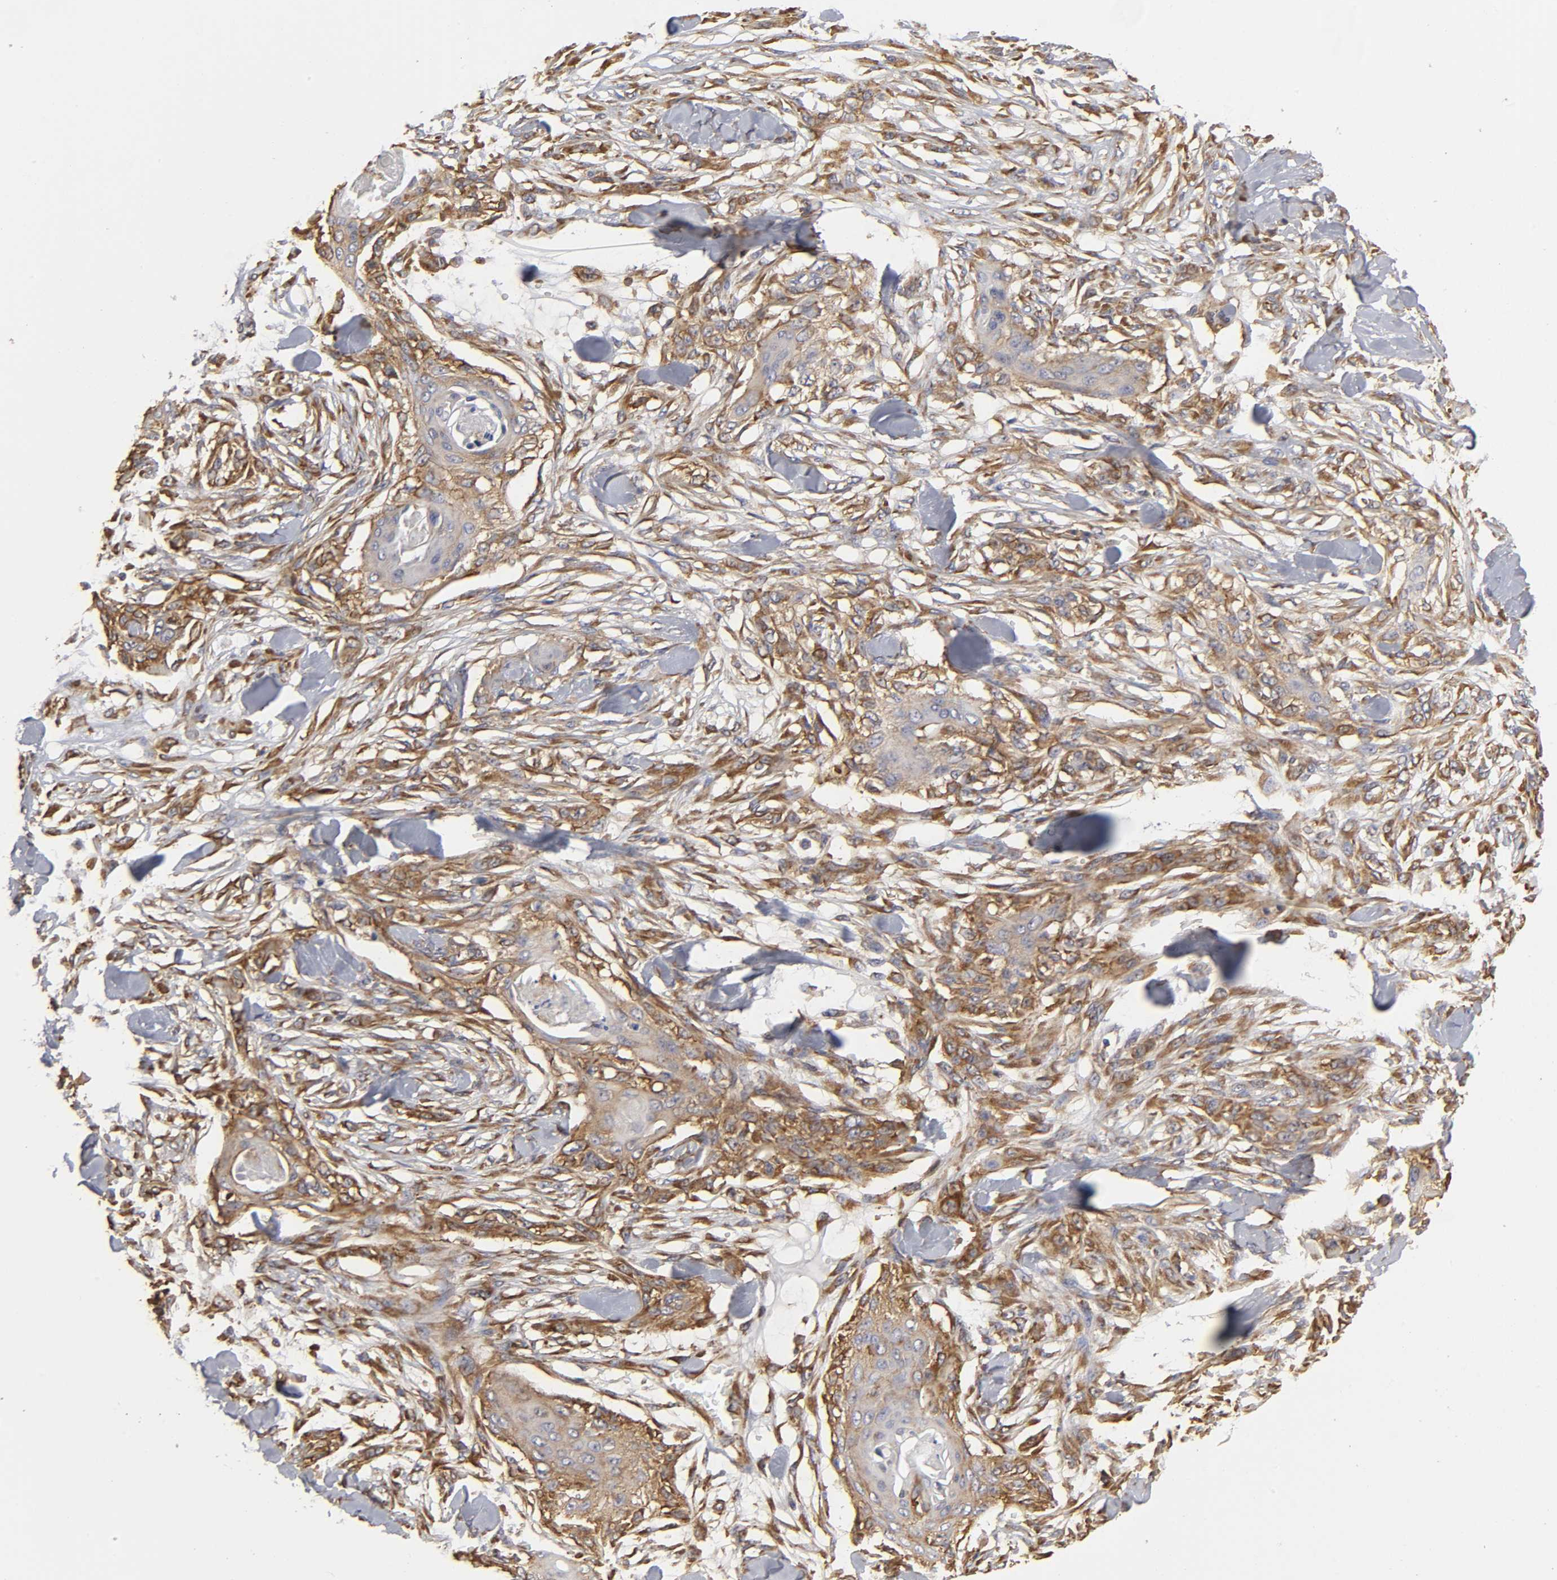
{"staining": {"intensity": "strong", "quantity": ">75%", "location": "cytoplasmic/membranous"}, "tissue": "skin cancer", "cell_type": "Tumor cells", "image_type": "cancer", "snomed": [{"axis": "morphology", "description": "Normal tissue, NOS"}, {"axis": "morphology", "description": "Squamous cell carcinoma, NOS"}, {"axis": "topography", "description": "Skin"}], "caption": "This is a histology image of IHC staining of skin cancer, which shows strong staining in the cytoplasmic/membranous of tumor cells.", "gene": "RPL14", "patient": {"sex": "female", "age": 59}}